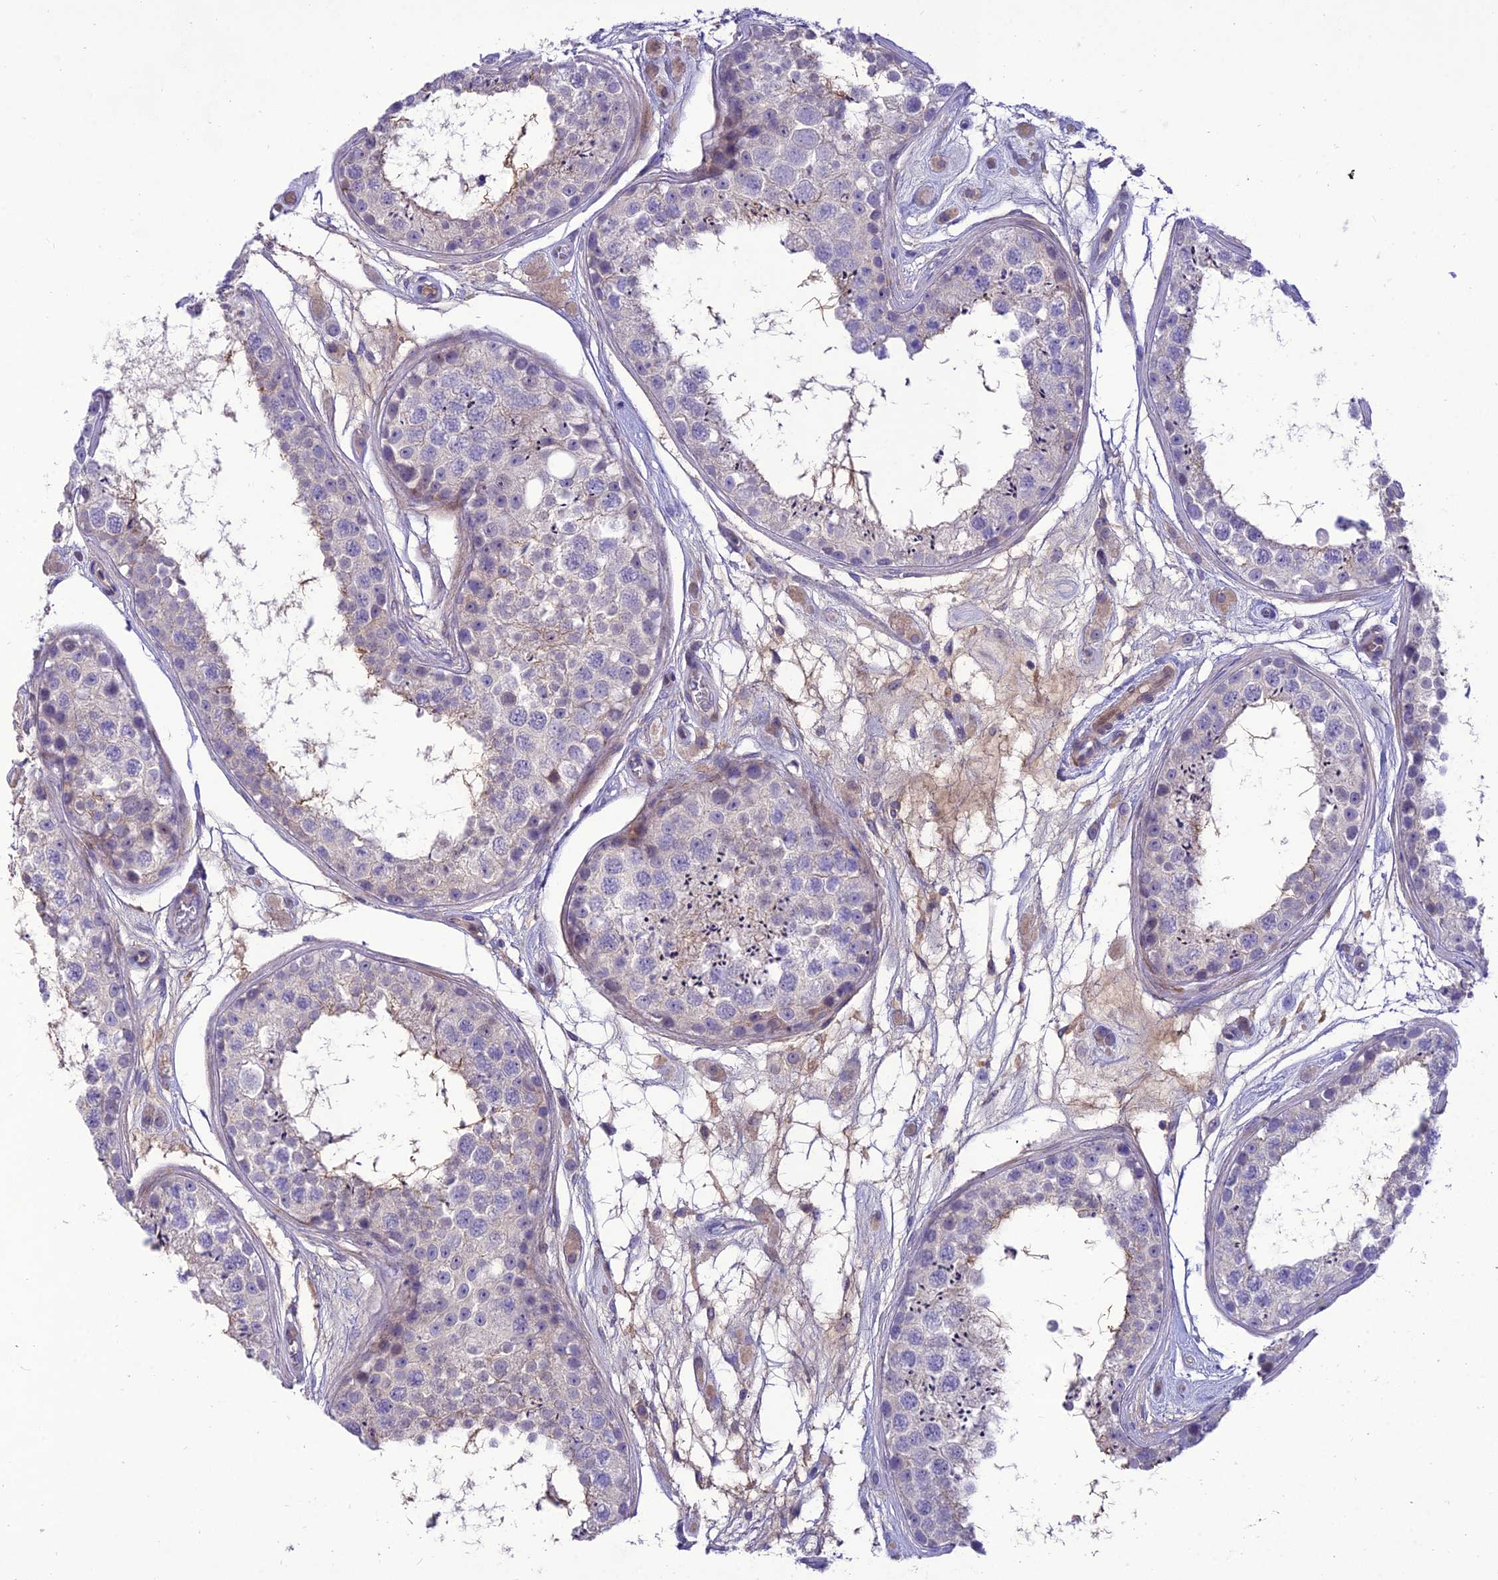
{"staining": {"intensity": "negative", "quantity": "none", "location": "none"}, "tissue": "testis", "cell_type": "Cells in seminiferous ducts", "image_type": "normal", "snomed": [{"axis": "morphology", "description": "Normal tissue, NOS"}, {"axis": "topography", "description": "Testis"}], "caption": "Testis was stained to show a protein in brown. There is no significant positivity in cells in seminiferous ducts. Brightfield microscopy of immunohistochemistry (IHC) stained with DAB (brown) and hematoxylin (blue), captured at high magnification.", "gene": "TEKT3", "patient": {"sex": "male", "age": 25}}